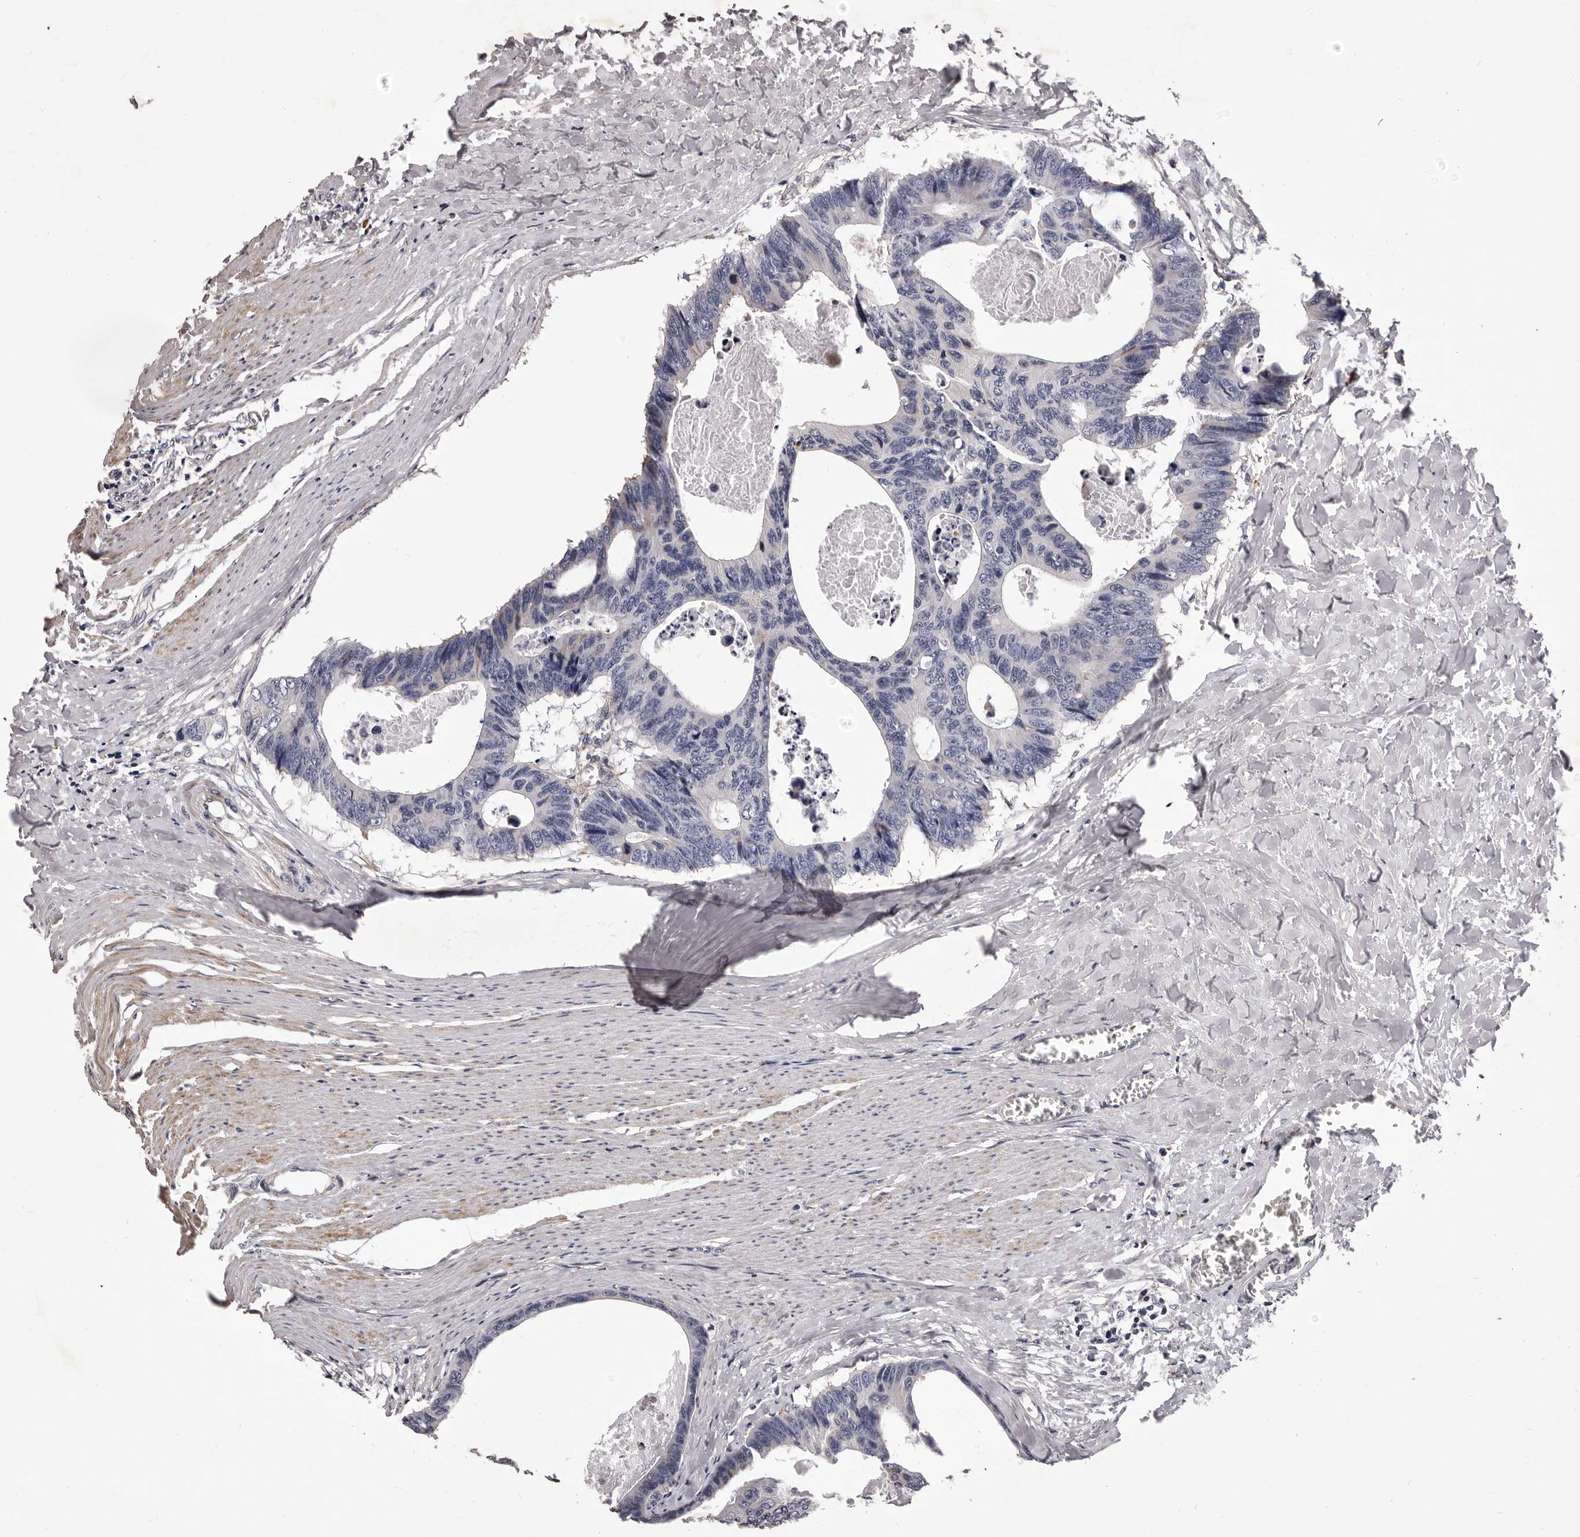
{"staining": {"intensity": "negative", "quantity": "none", "location": "none"}, "tissue": "colorectal cancer", "cell_type": "Tumor cells", "image_type": "cancer", "snomed": [{"axis": "morphology", "description": "Adenocarcinoma, NOS"}, {"axis": "topography", "description": "Colon"}], "caption": "An IHC micrograph of colorectal adenocarcinoma is shown. There is no staining in tumor cells of colorectal adenocarcinoma. Brightfield microscopy of immunohistochemistry stained with DAB (brown) and hematoxylin (blue), captured at high magnification.", "gene": "ALPK1", "patient": {"sex": "female", "age": 55}}